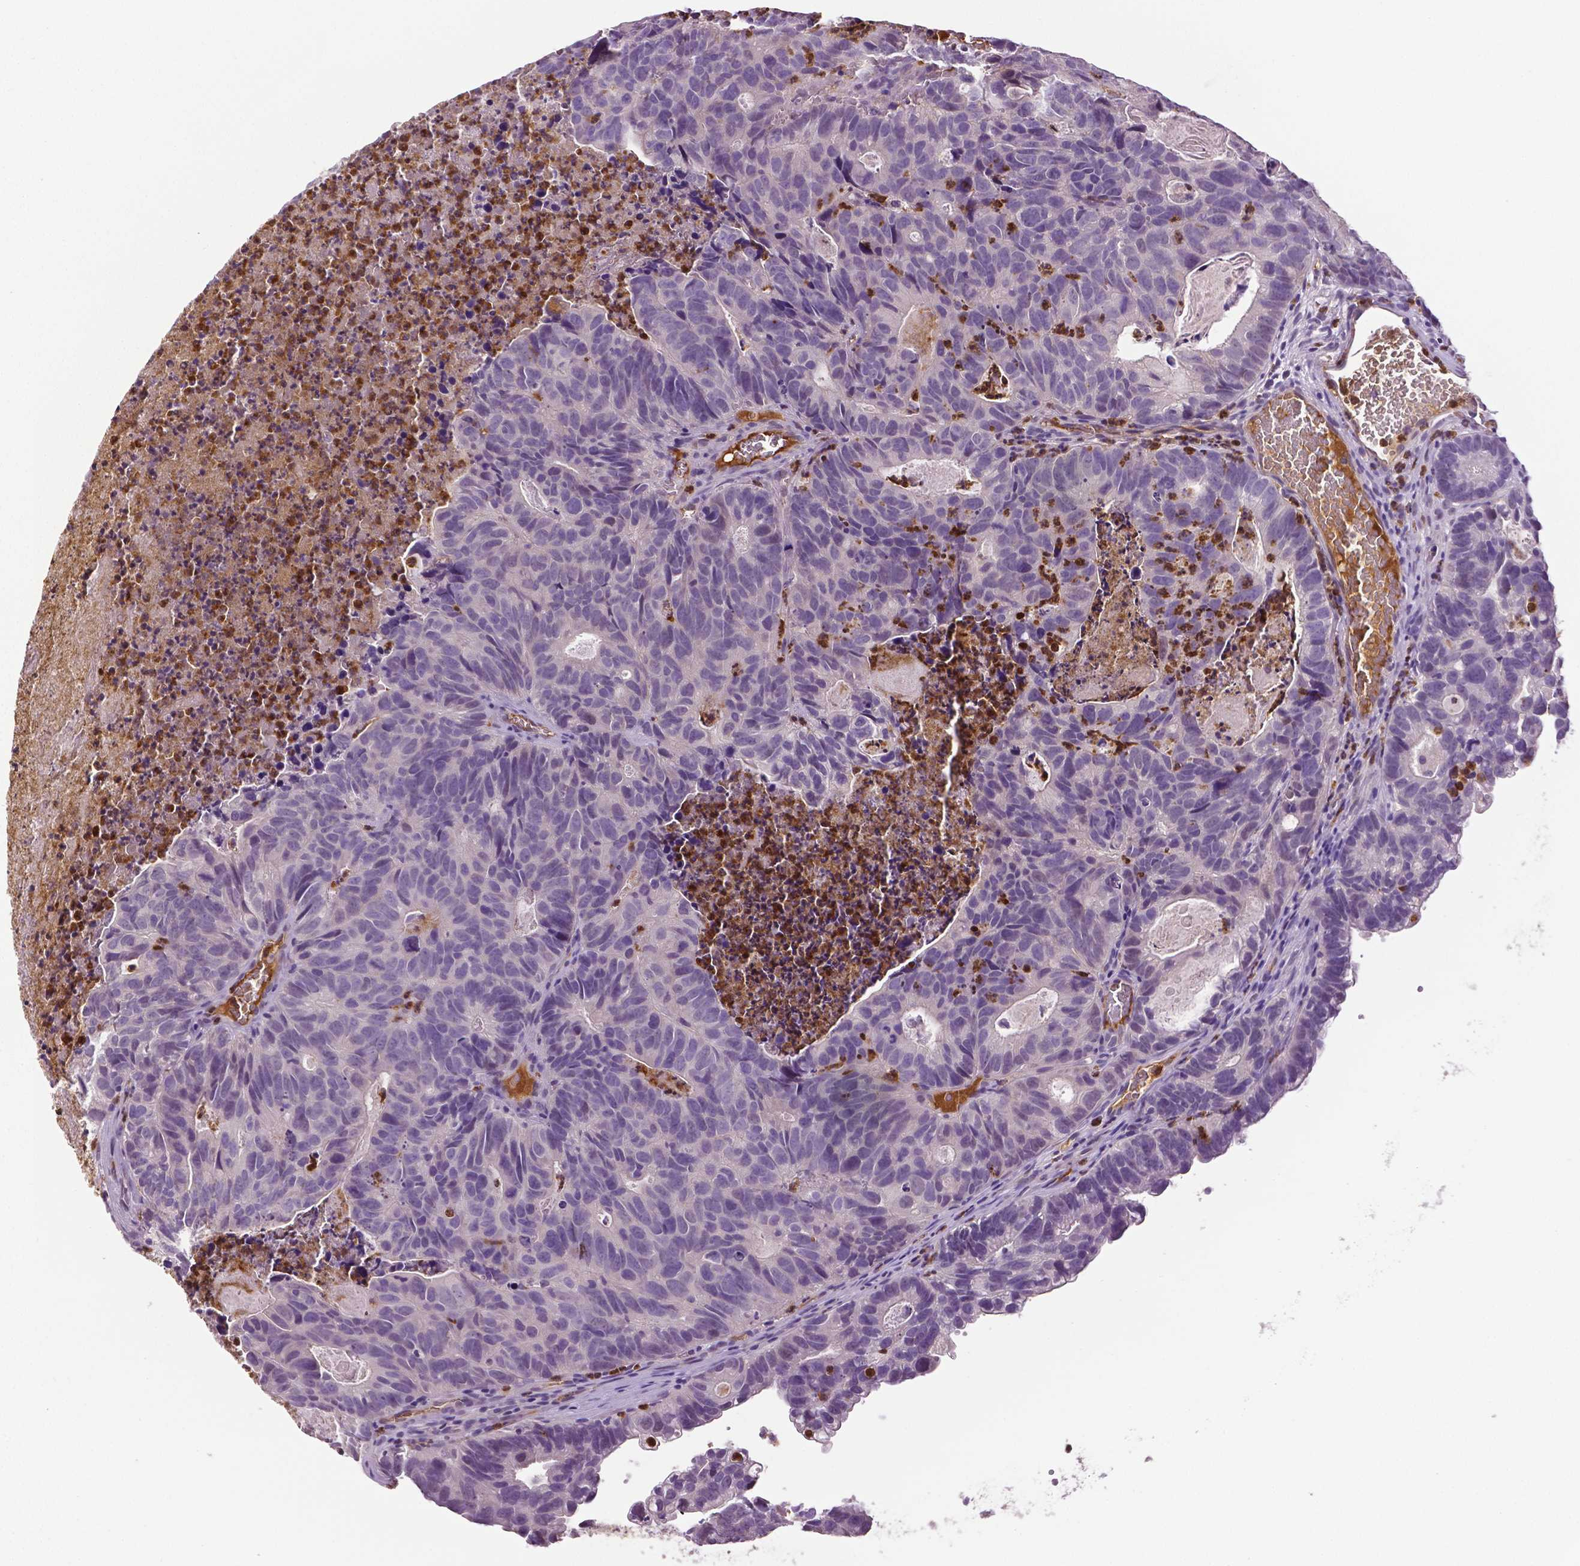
{"staining": {"intensity": "negative", "quantity": "none", "location": "none"}, "tissue": "head and neck cancer", "cell_type": "Tumor cells", "image_type": "cancer", "snomed": [{"axis": "morphology", "description": "Adenocarcinoma, NOS"}, {"axis": "topography", "description": "Head-Neck"}], "caption": "Immunohistochemical staining of human head and neck cancer (adenocarcinoma) exhibits no significant positivity in tumor cells. (DAB immunohistochemistry (IHC) visualized using brightfield microscopy, high magnification).", "gene": "PTPN5", "patient": {"sex": "male", "age": 62}}